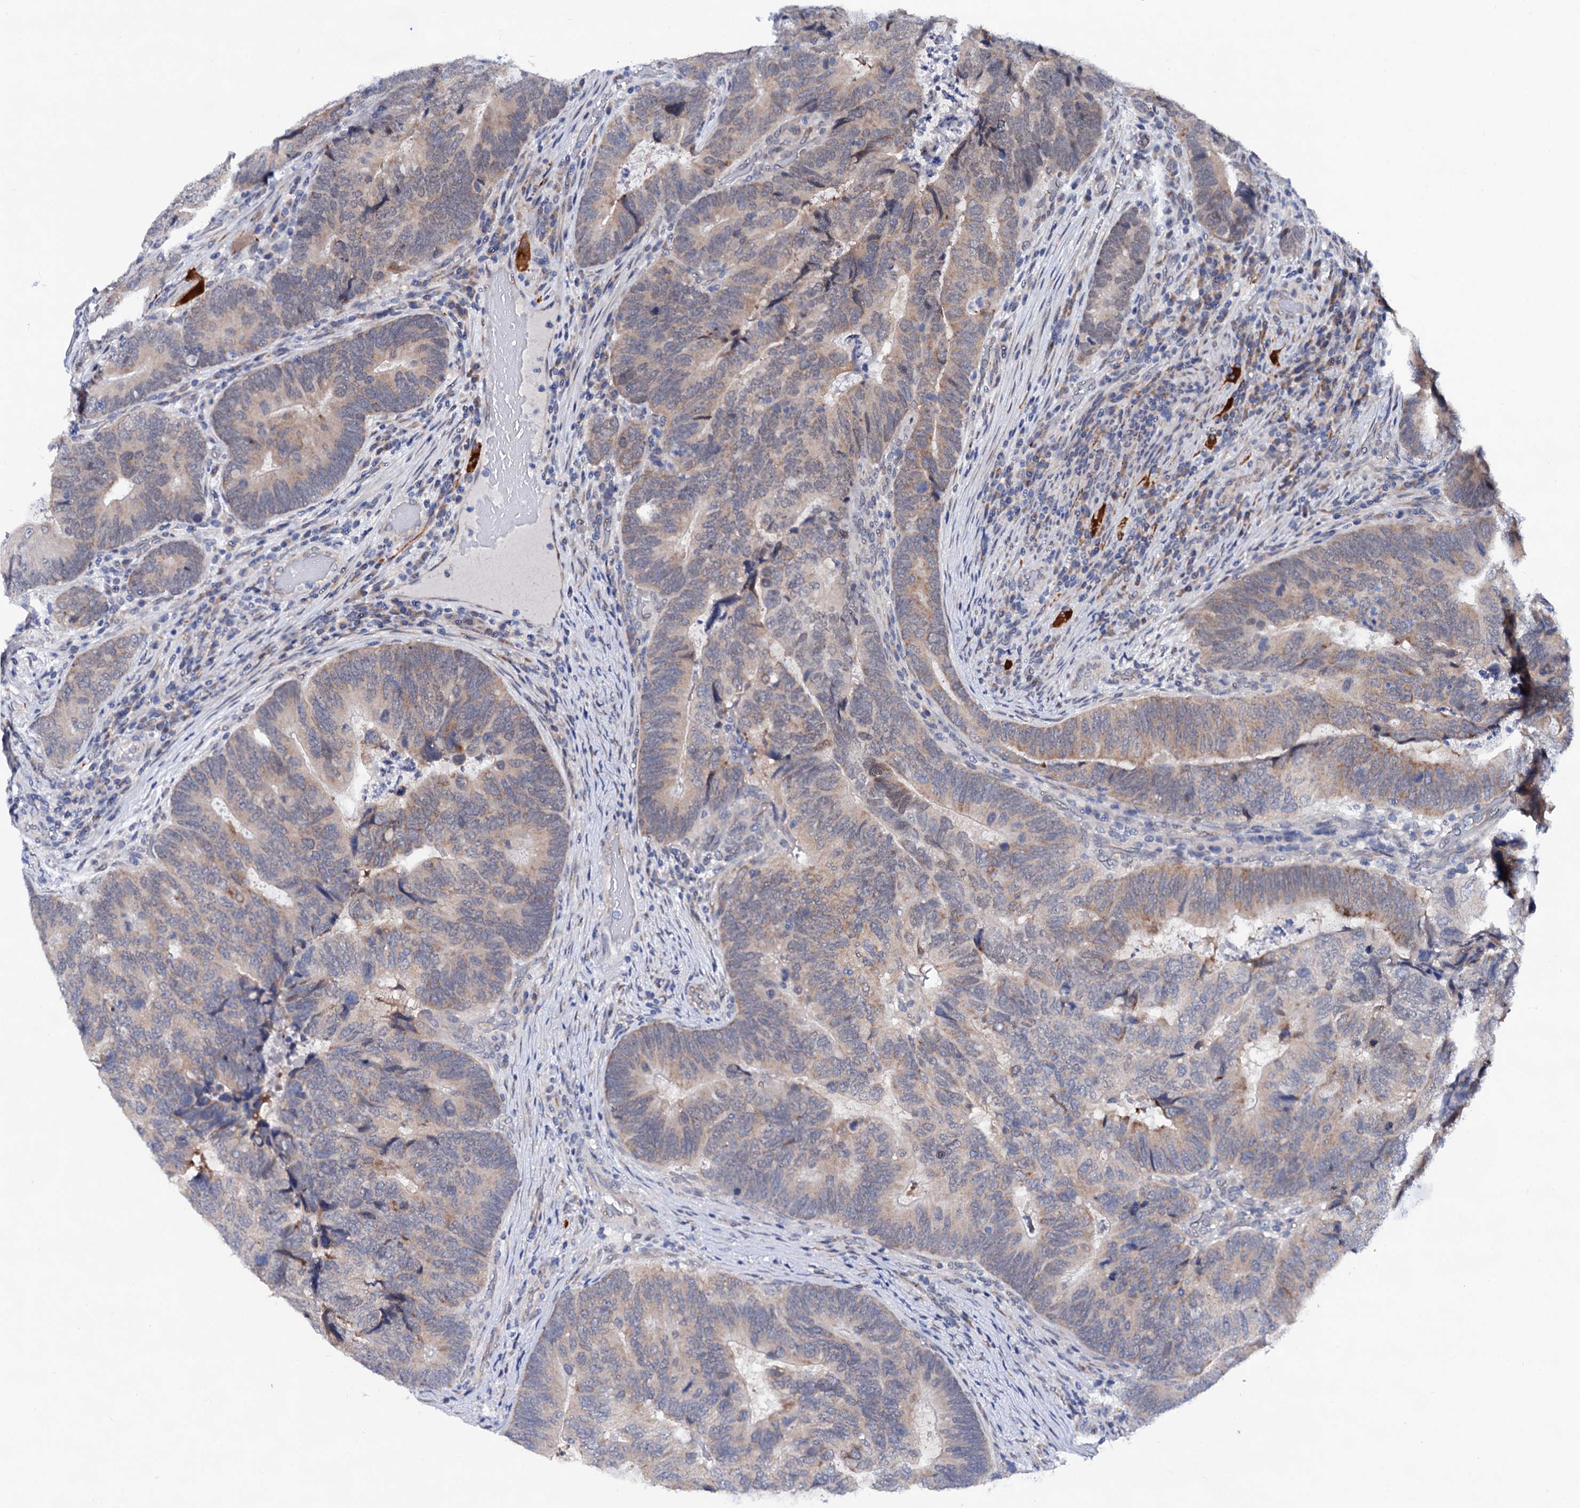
{"staining": {"intensity": "weak", "quantity": ">75%", "location": "cytoplasmic/membranous"}, "tissue": "colorectal cancer", "cell_type": "Tumor cells", "image_type": "cancer", "snomed": [{"axis": "morphology", "description": "Adenocarcinoma, NOS"}, {"axis": "topography", "description": "Colon"}], "caption": "Adenocarcinoma (colorectal) tissue shows weak cytoplasmic/membranous expression in approximately >75% of tumor cells", "gene": "CAPRIN2", "patient": {"sex": "female", "age": 67}}